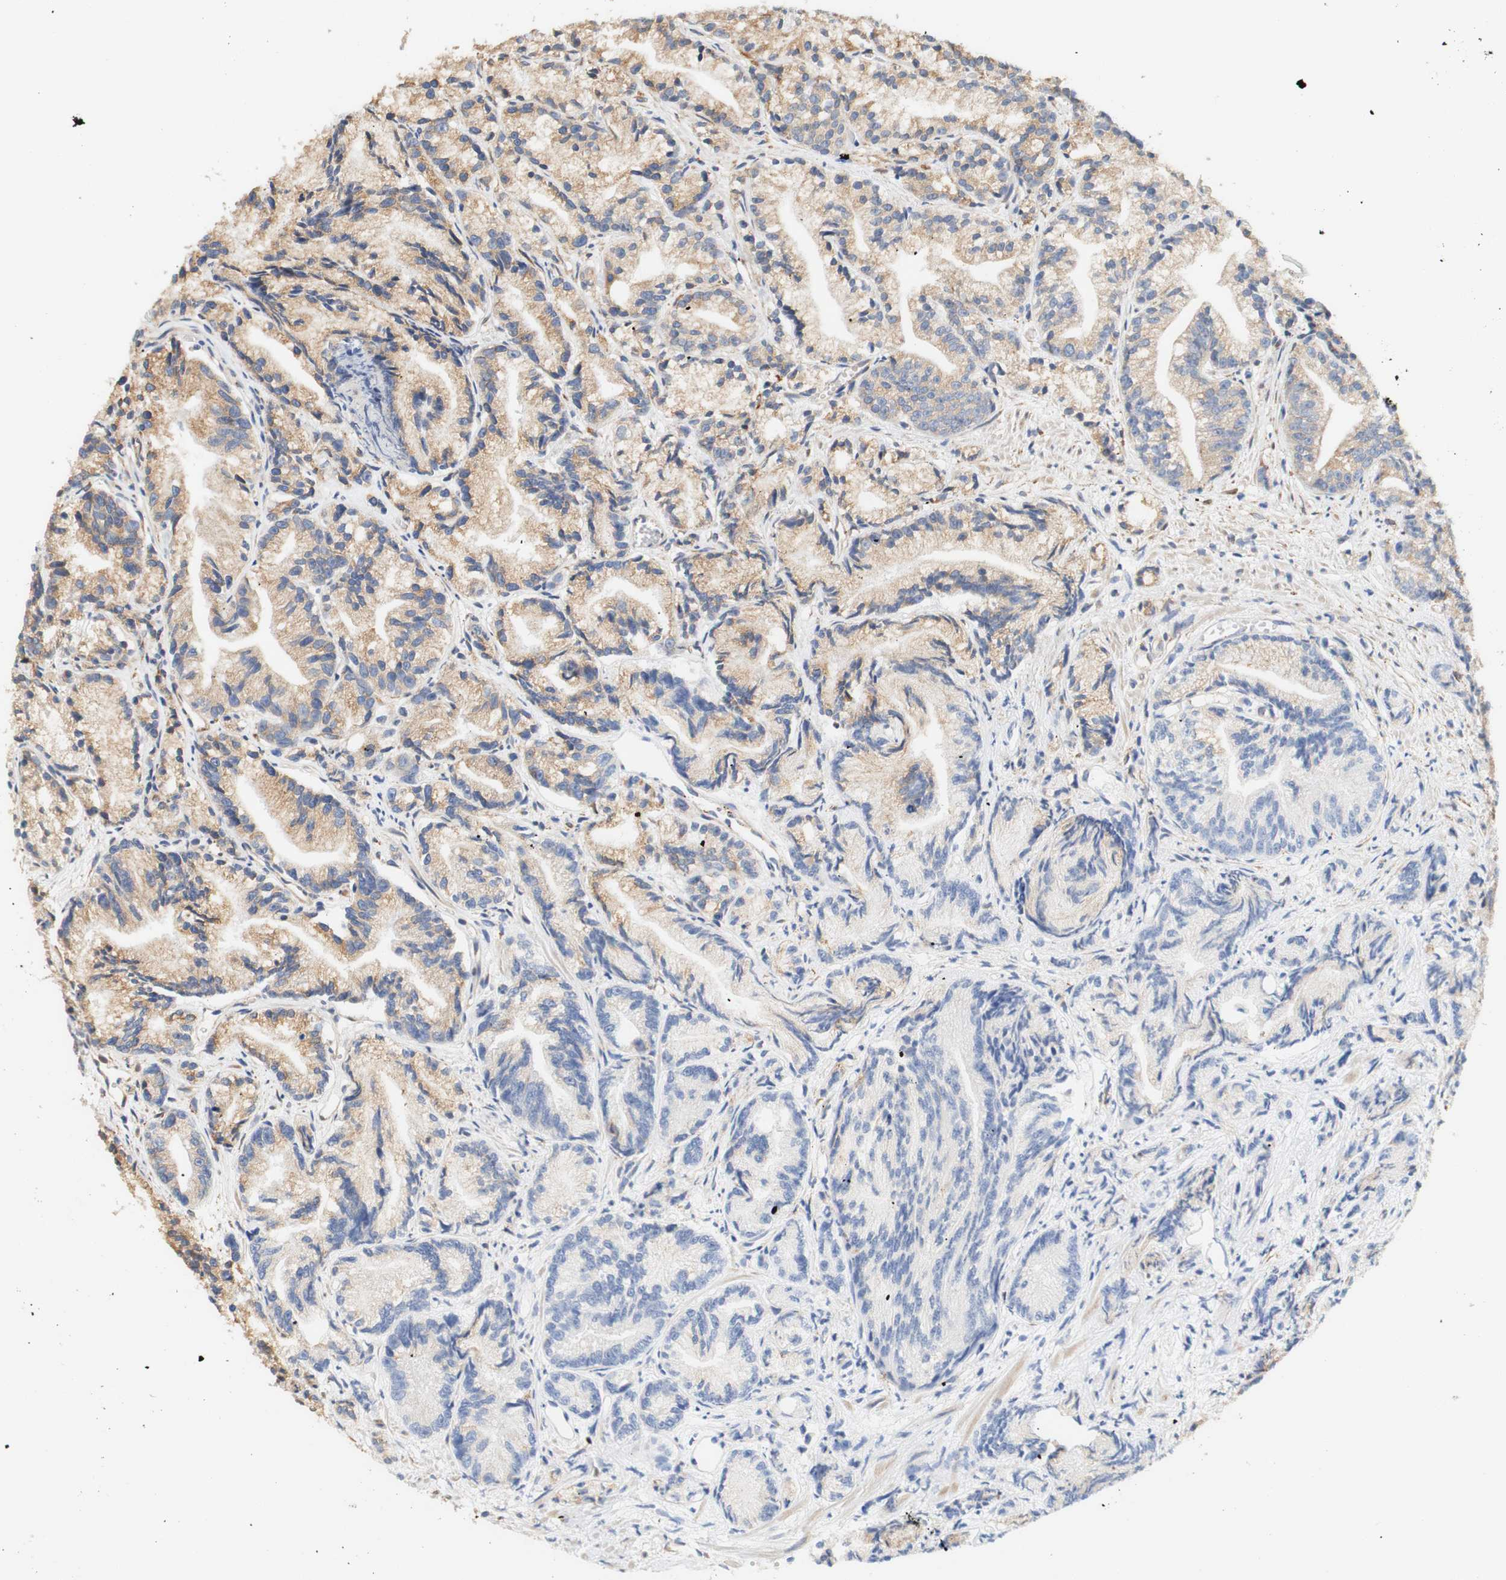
{"staining": {"intensity": "weak", "quantity": ">75%", "location": "cytoplasmic/membranous"}, "tissue": "prostate cancer", "cell_type": "Tumor cells", "image_type": "cancer", "snomed": [{"axis": "morphology", "description": "Adenocarcinoma, Low grade"}, {"axis": "topography", "description": "Prostate"}], "caption": "Protein expression analysis of low-grade adenocarcinoma (prostate) reveals weak cytoplasmic/membranous expression in approximately >75% of tumor cells.", "gene": "EIF2AK4", "patient": {"sex": "male", "age": 89}}